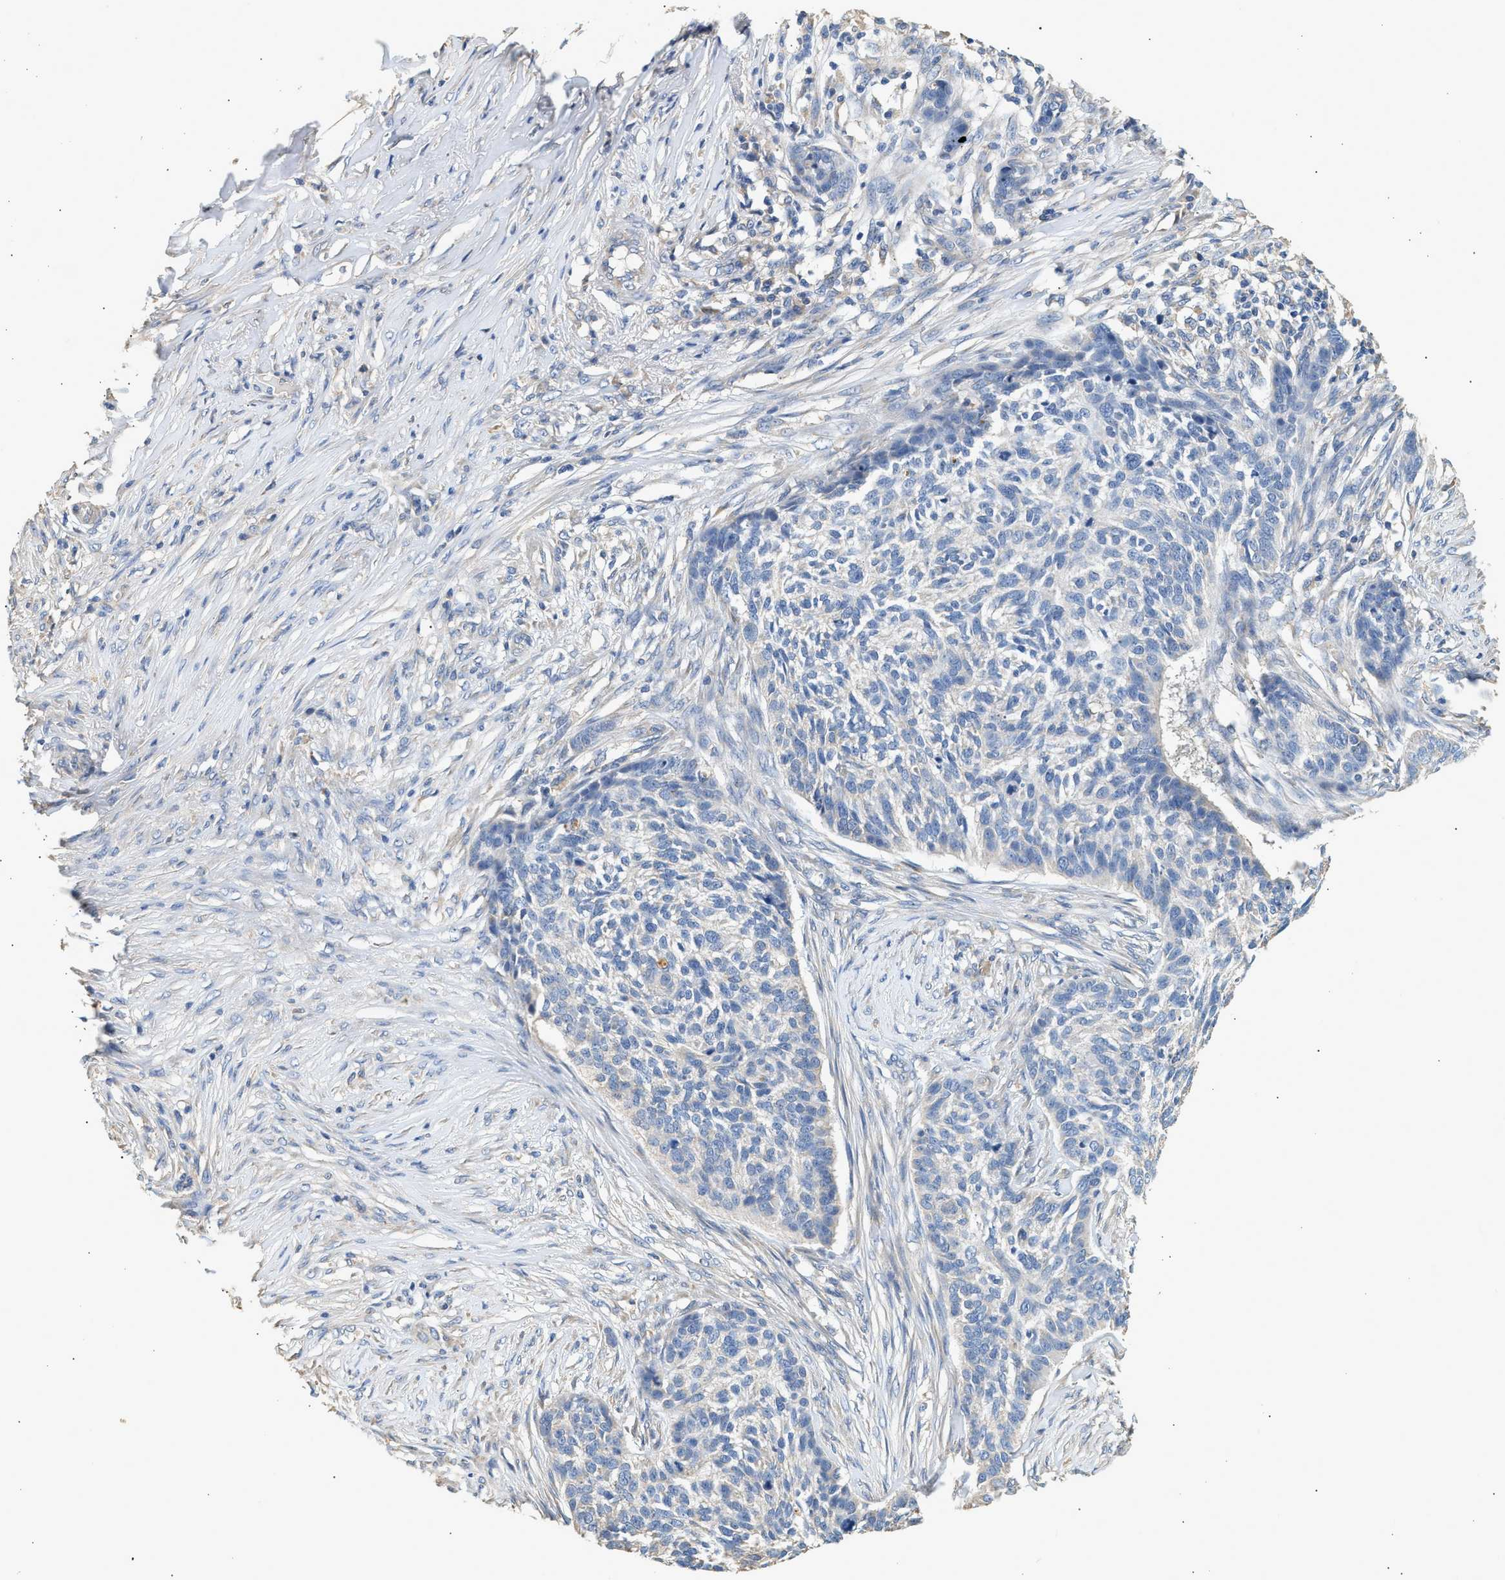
{"staining": {"intensity": "negative", "quantity": "none", "location": "none"}, "tissue": "skin cancer", "cell_type": "Tumor cells", "image_type": "cancer", "snomed": [{"axis": "morphology", "description": "Basal cell carcinoma"}, {"axis": "topography", "description": "Skin"}], "caption": "An immunohistochemistry image of skin basal cell carcinoma is shown. There is no staining in tumor cells of skin basal cell carcinoma. (Brightfield microscopy of DAB (3,3'-diaminobenzidine) IHC at high magnification).", "gene": "WDR31", "patient": {"sex": "male", "age": 85}}